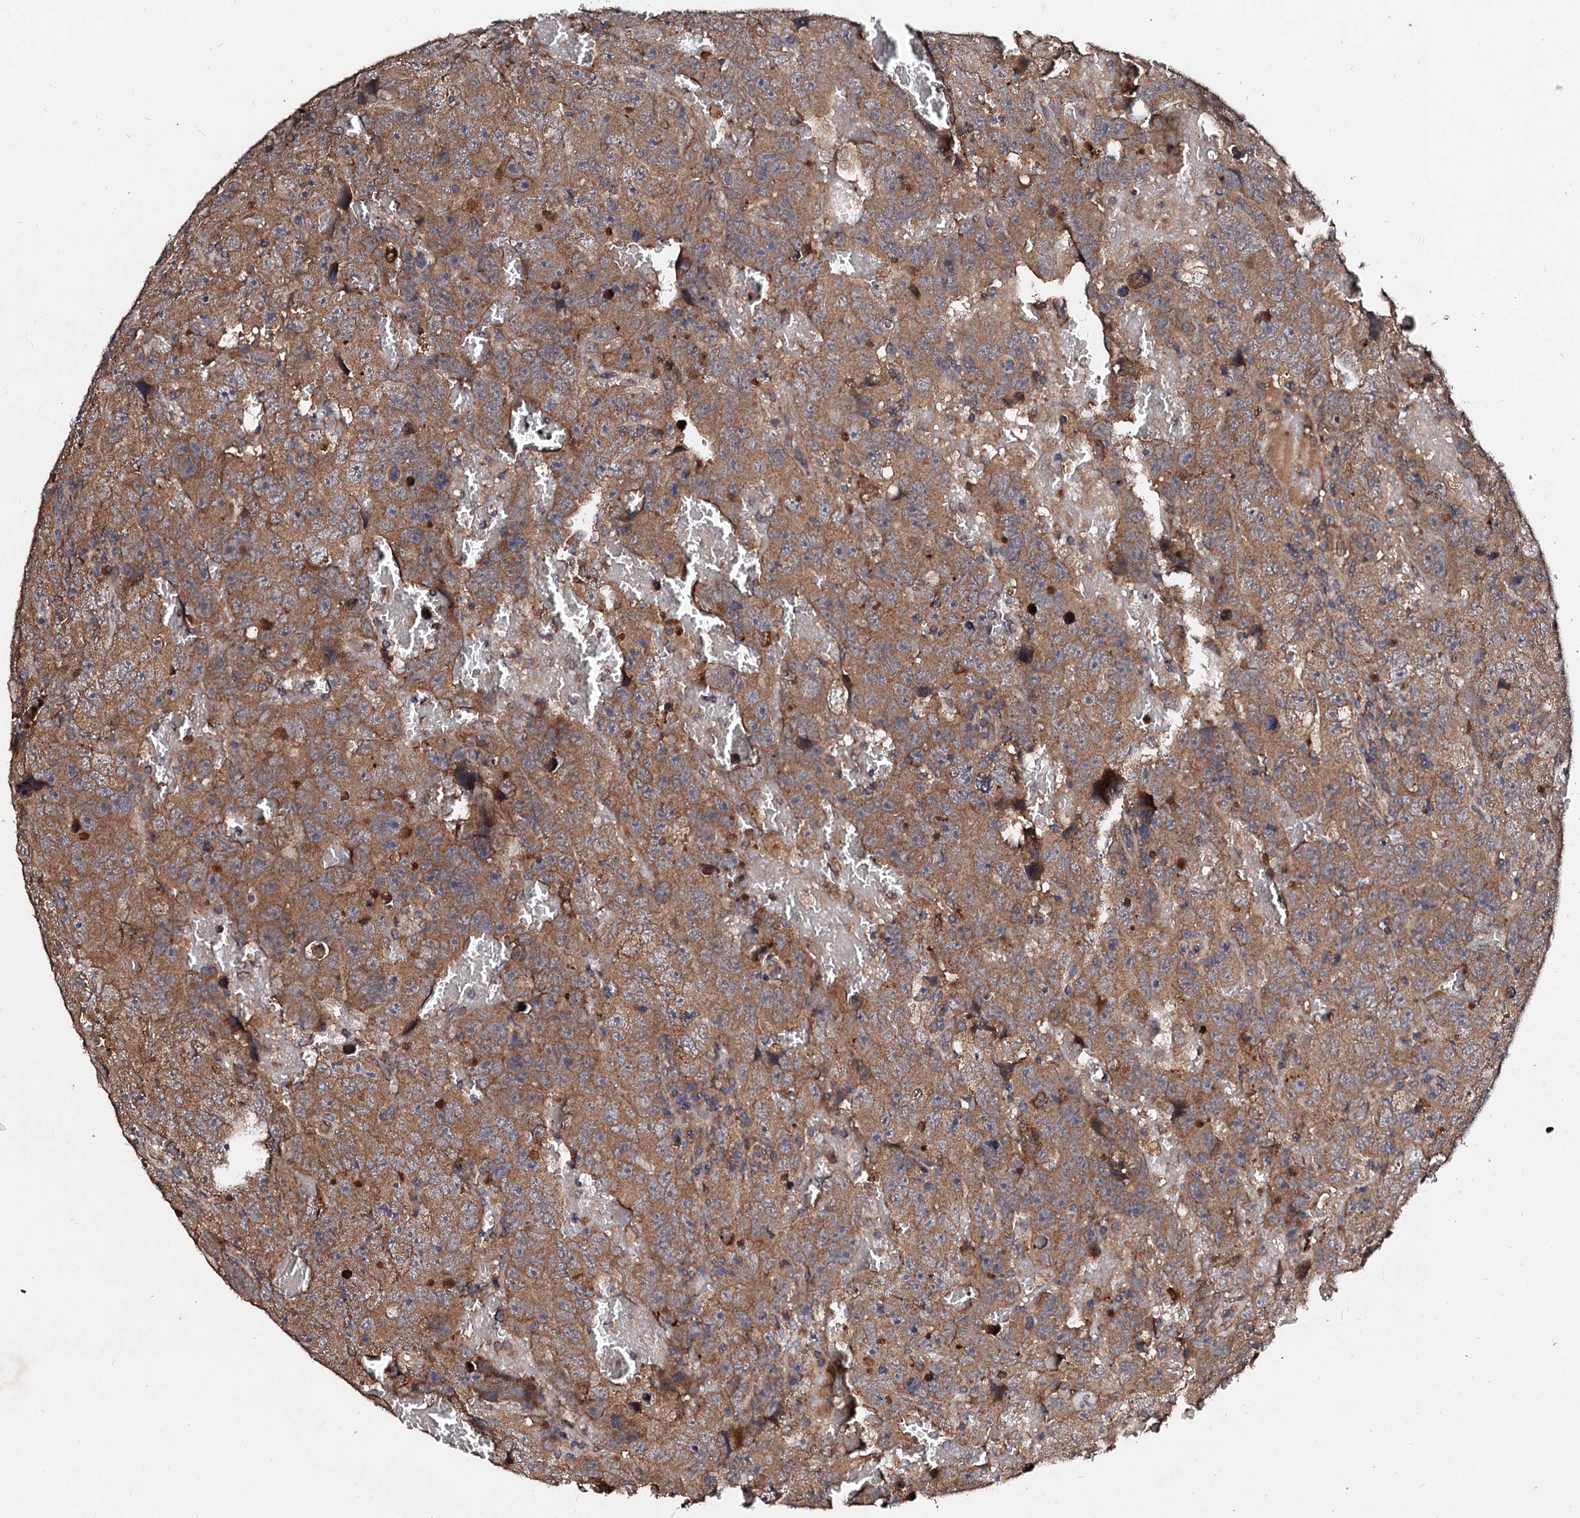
{"staining": {"intensity": "moderate", "quantity": ">75%", "location": "cytoplasmic/membranous"}, "tissue": "testis cancer", "cell_type": "Tumor cells", "image_type": "cancer", "snomed": [{"axis": "morphology", "description": "Carcinoma, Embryonal, NOS"}, {"axis": "topography", "description": "Testis"}], "caption": "Immunohistochemistry (IHC) (DAB) staining of human testis cancer (embryonal carcinoma) displays moderate cytoplasmic/membranous protein expression in about >75% of tumor cells. The protein is shown in brown color, while the nuclei are stained blue.", "gene": "EXTL1", "patient": {"sex": "male", "age": 45}}